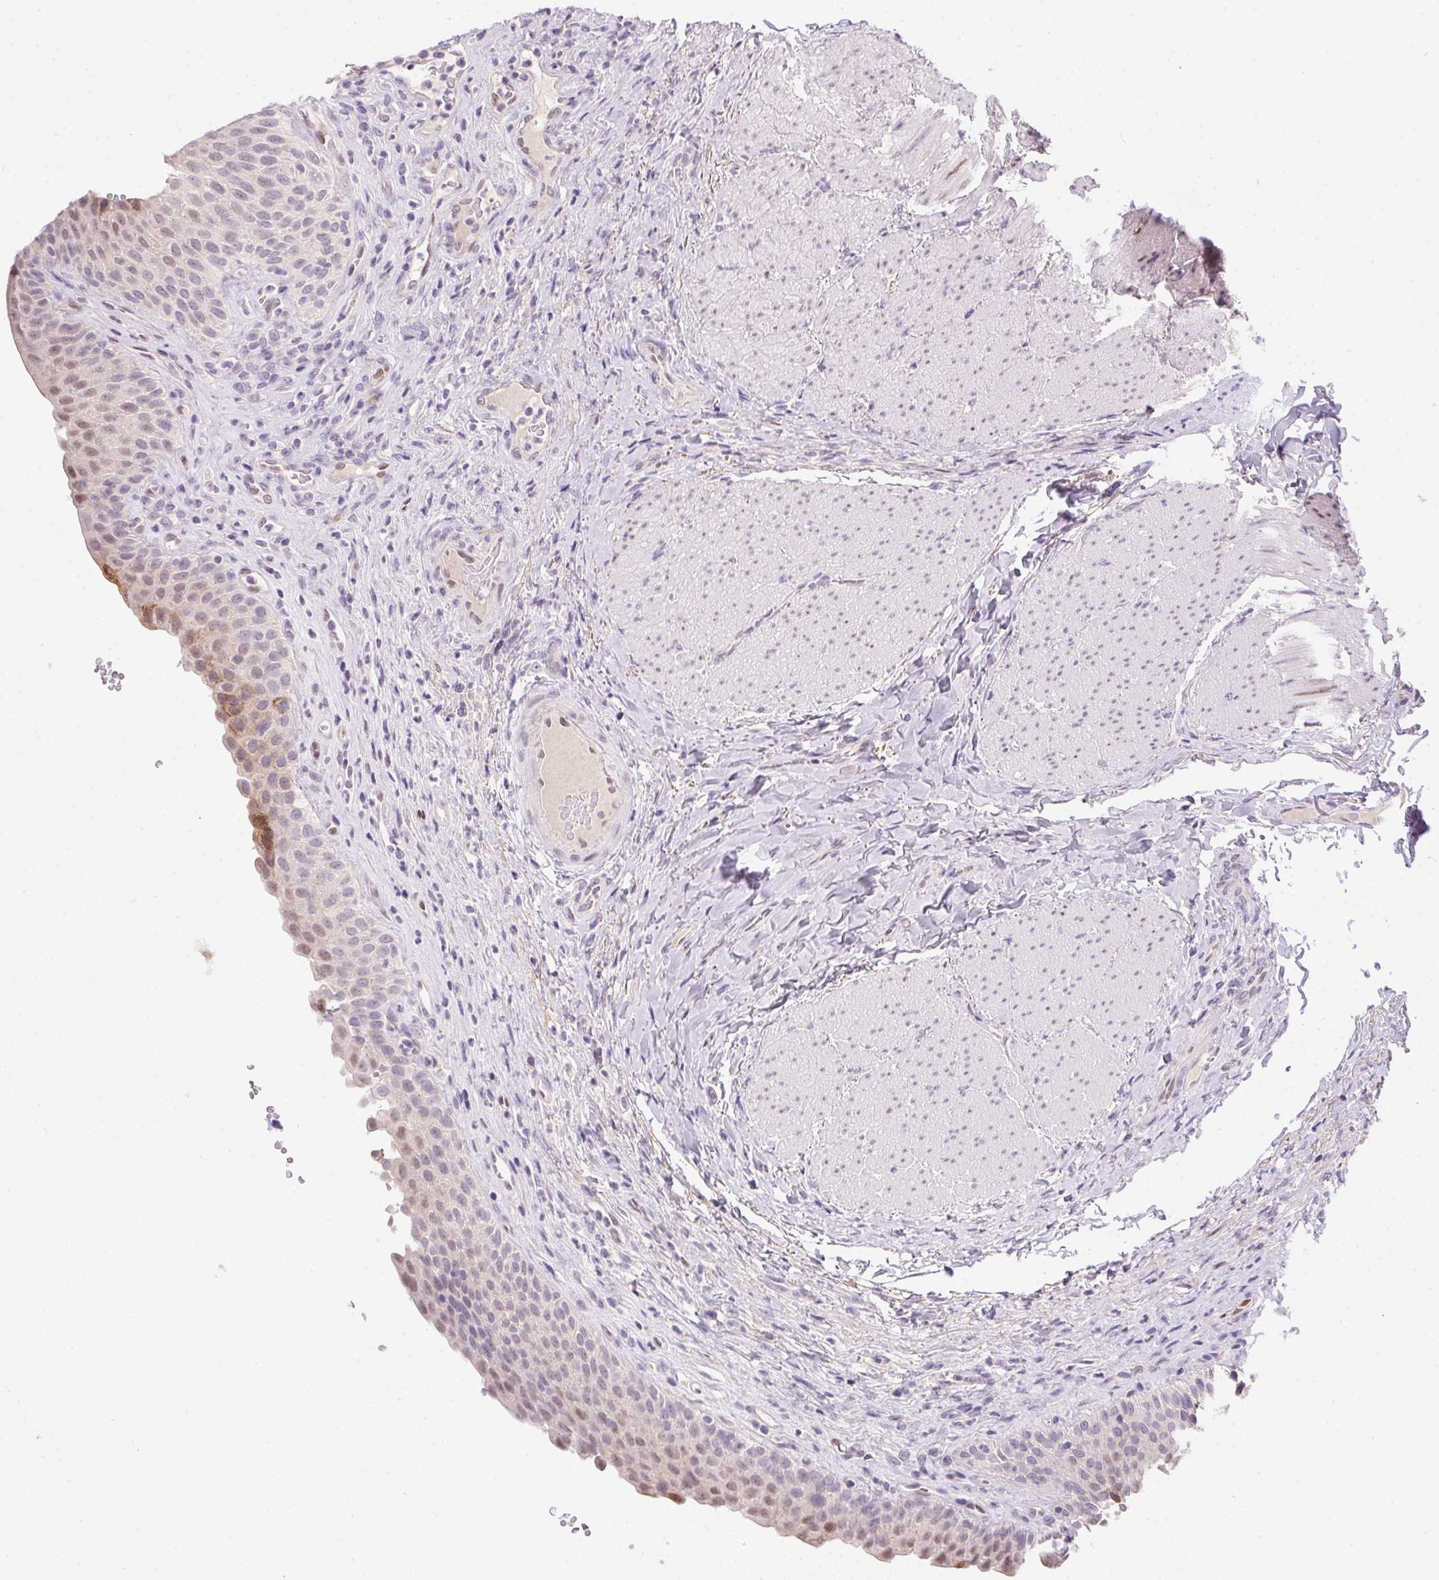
{"staining": {"intensity": "moderate", "quantity": "<25%", "location": "nuclear"}, "tissue": "urinary bladder", "cell_type": "Urothelial cells", "image_type": "normal", "snomed": [{"axis": "morphology", "description": "Normal tissue, NOS"}, {"axis": "topography", "description": "Urinary bladder"}, {"axis": "topography", "description": "Peripheral nerve tissue"}], "caption": "An immunohistochemistry (IHC) photomicrograph of benign tissue is shown. Protein staining in brown shows moderate nuclear positivity in urinary bladder within urothelial cells.", "gene": "SP9", "patient": {"sex": "male", "age": 66}}